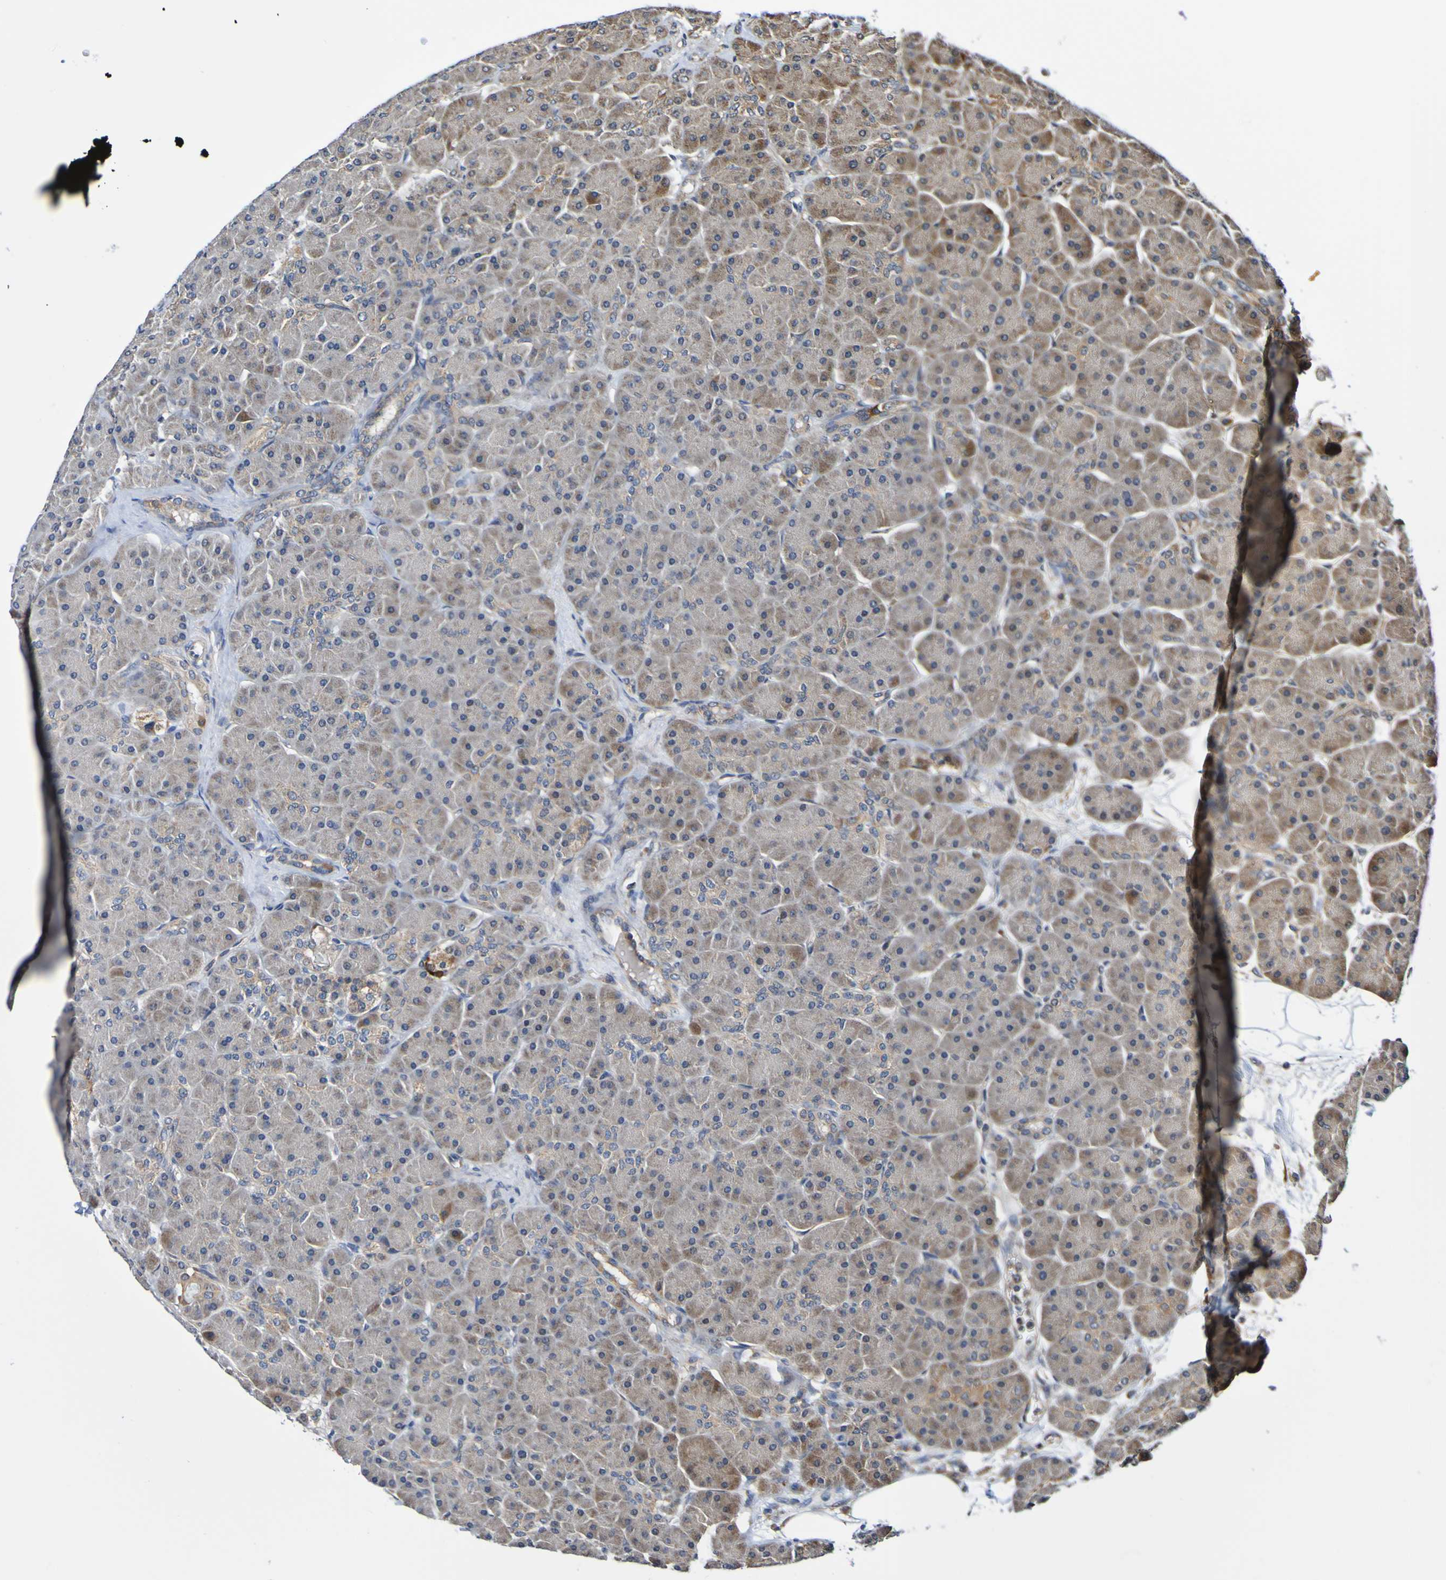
{"staining": {"intensity": "moderate", "quantity": "25%-75%", "location": "cytoplasmic/membranous"}, "tissue": "pancreas", "cell_type": "Exocrine glandular cells", "image_type": "normal", "snomed": [{"axis": "morphology", "description": "Normal tissue, NOS"}, {"axis": "topography", "description": "Pancreas"}], "caption": "Immunohistochemistry (IHC) (DAB) staining of normal human pancreas shows moderate cytoplasmic/membranous protein staining in approximately 25%-75% of exocrine glandular cells. (DAB = brown stain, brightfield microscopy at high magnification).", "gene": "AXIN1", "patient": {"sex": "male", "age": 66}}